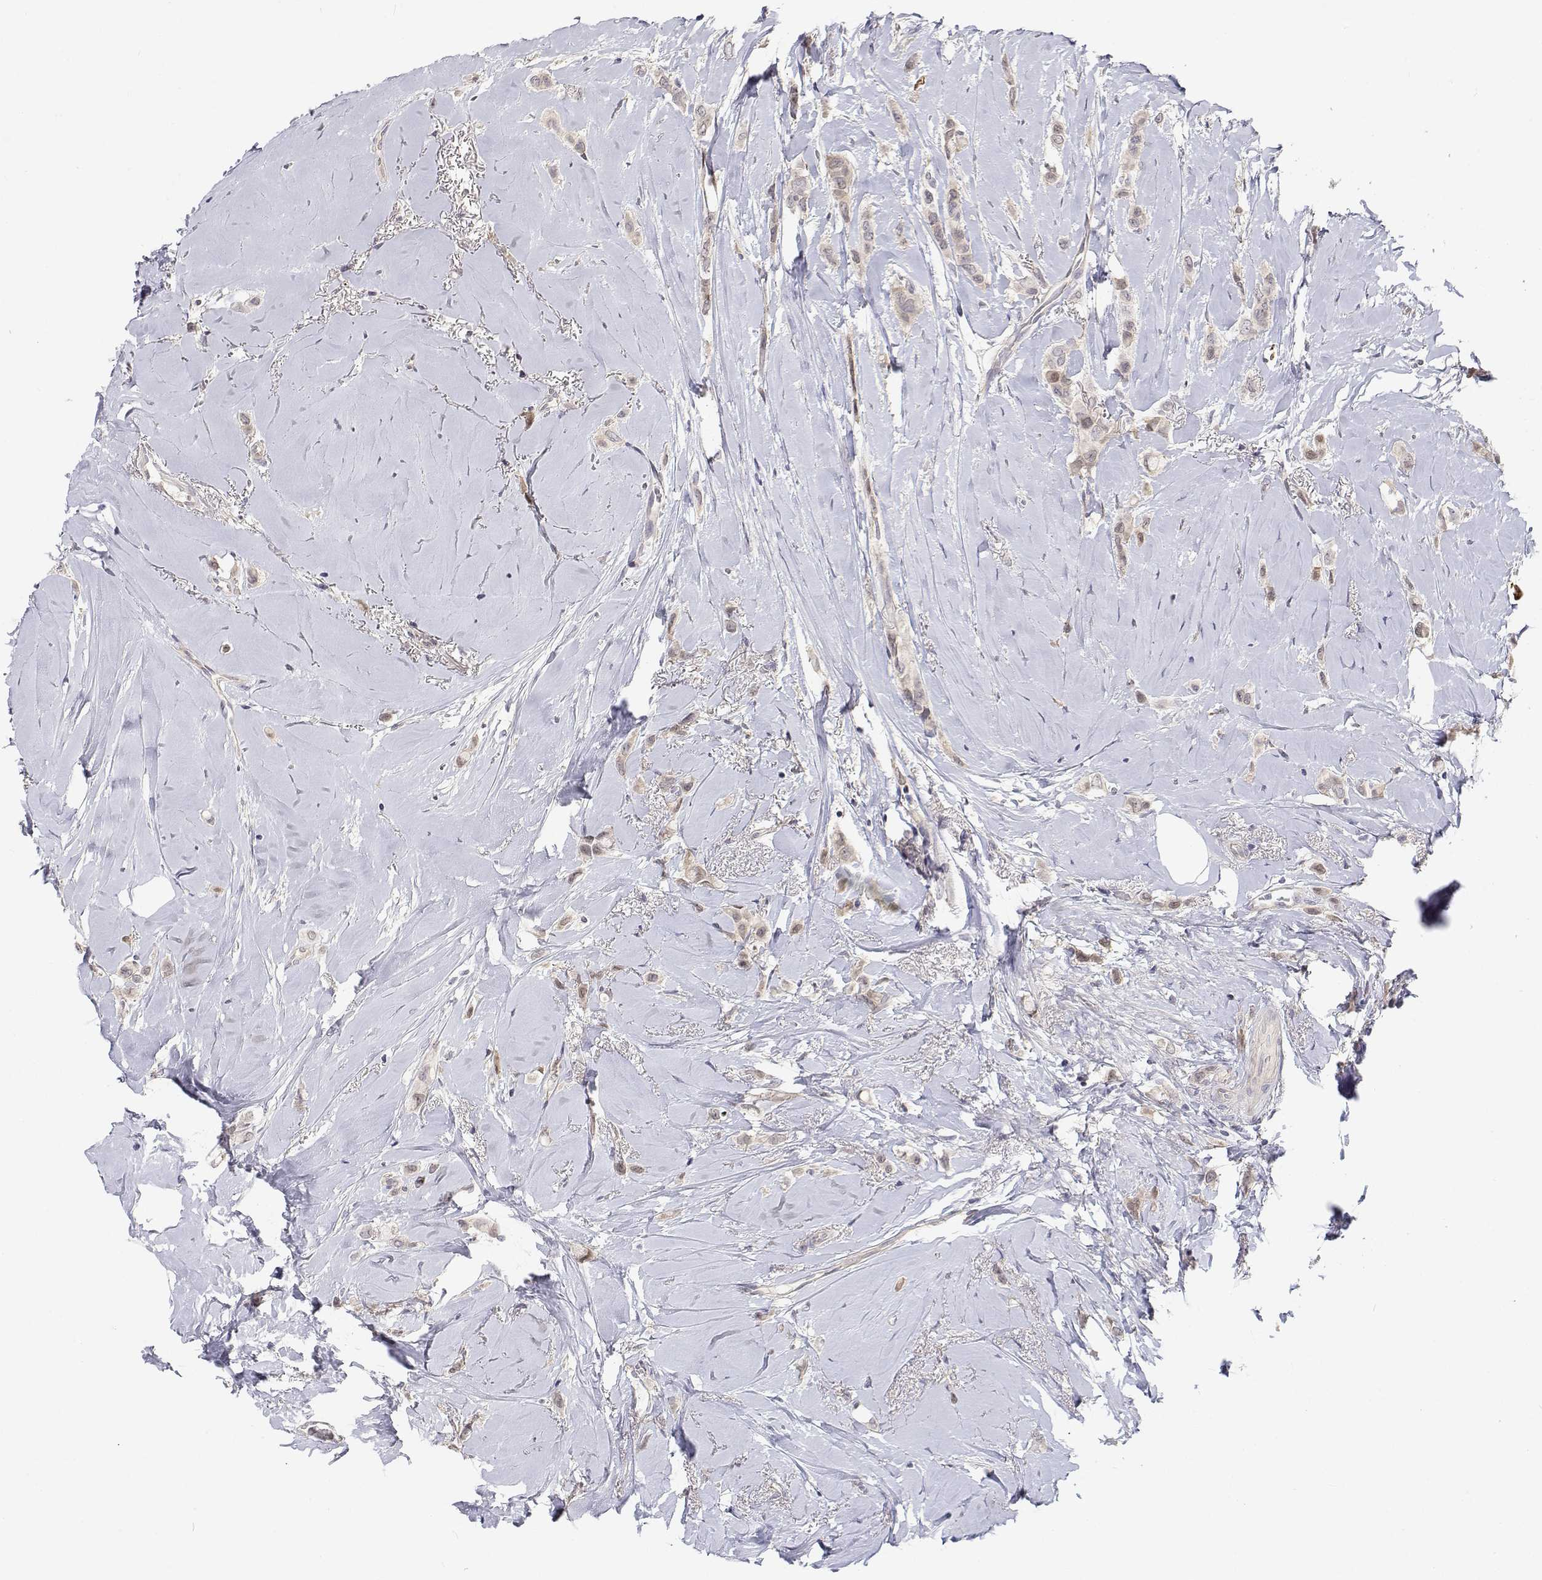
{"staining": {"intensity": "weak", "quantity": "25%-75%", "location": "nuclear"}, "tissue": "breast cancer", "cell_type": "Tumor cells", "image_type": "cancer", "snomed": [{"axis": "morphology", "description": "Lobular carcinoma"}, {"axis": "topography", "description": "Breast"}], "caption": "Immunohistochemistry (IHC) photomicrograph of lobular carcinoma (breast) stained for a protein (brown), which displays low levels of weak nuclear expression in about 25%-75% of tumor cells.", "gene": "MYPN", "patient": {"sex": "female", "age": 66}}